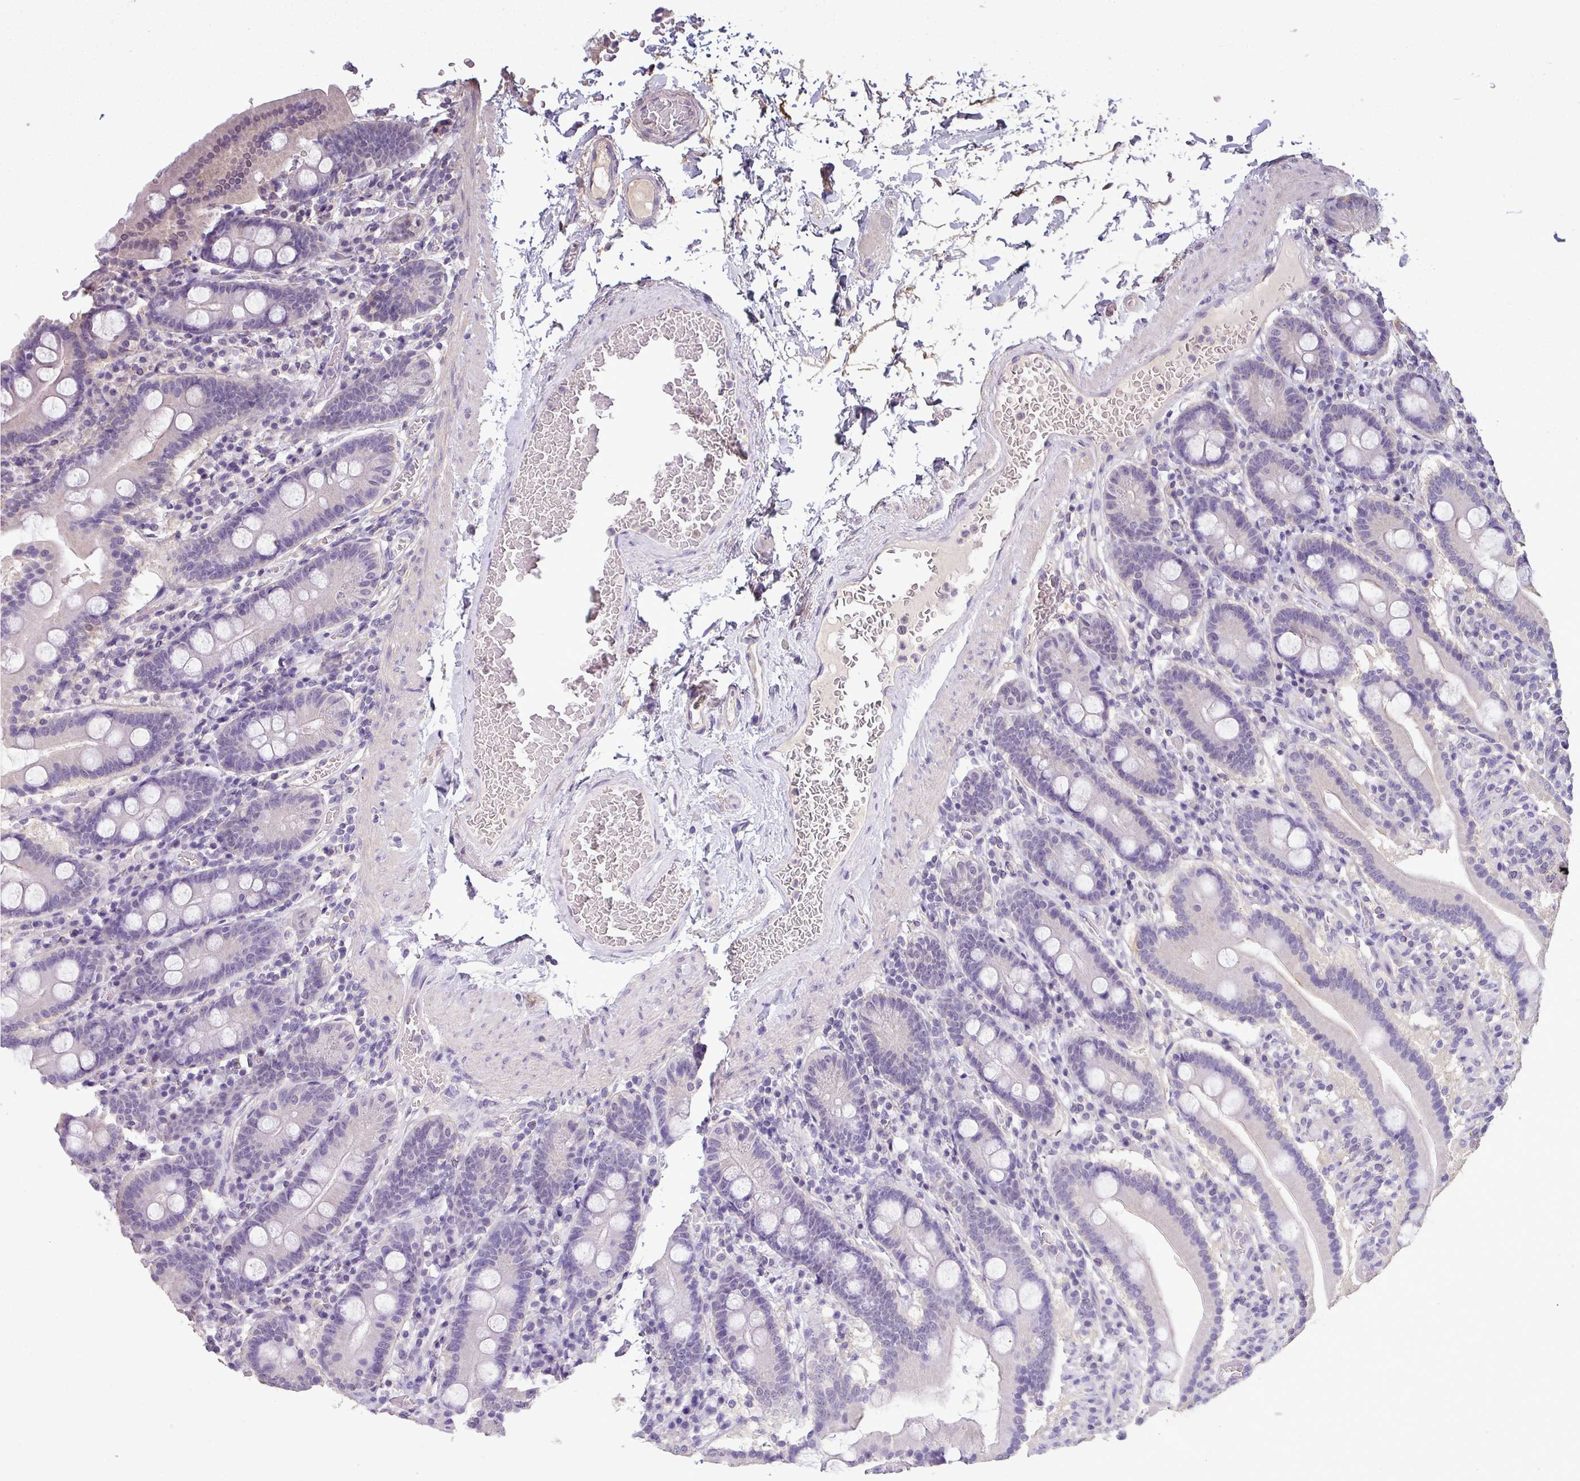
{"staining": {"intensity": "moderate", "quantity": "25%-75%", "location": "cytoplasmic/membranous"}, "tissue": "duodenum", "cell_type": "Glandular cells", "image_type": "normal", "snomed": [{"axis": "morphology", "description": "Normal tissue, NOS"}, {"axis": "topography", "description": "Duodenum"}], "caption": "Protein staining of normal duodenum exhibits moderate cytoplasmic/membranous staining in approximately 25%-75% of glandular cells.", "gene": "ISLR", "patient": {"sex": "male", "age": 55}}